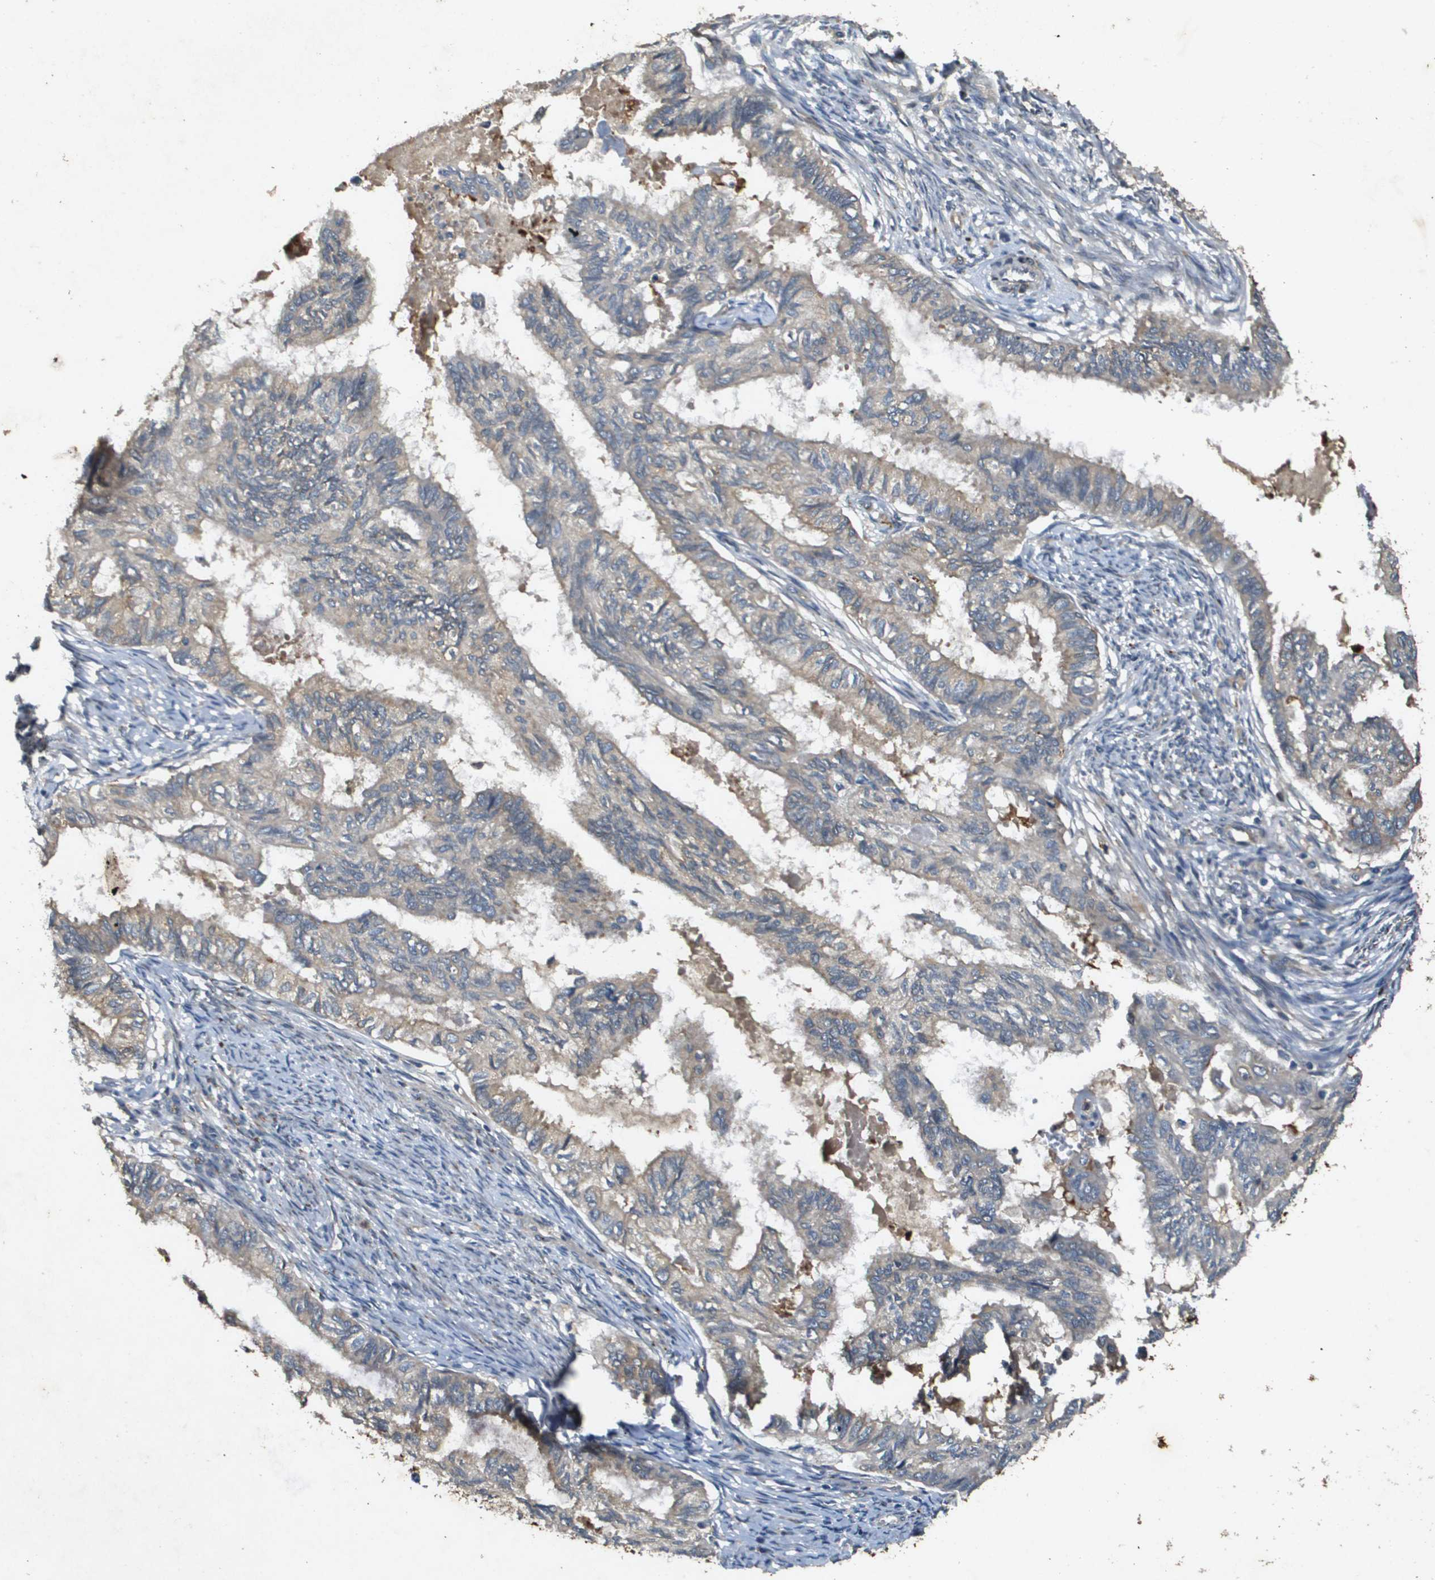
{"staining": {"intensity": "weak", "quantity": ">75%", "location": "cytoplasmic/membranous"}, "tissue": "cervical cancer", "cell_type": "Tumor cells", "image_type": "cancer", "snomed": [{"axis": "morphology", "description": "Normal tissue, NOS"}, {"axis": "morphology", "description": "Adenocarcinoma, NOS"}, {"axis": "topography", "description": "Cervix"}, {"axis": "topography", "description": "Endometrium"}], "caption": "IHC (DAB (3,3'-diaminobenzidine)) staining of human cervical cancer (adenocarcinoma) exhibits weak cytoplasmic/membranous protein expression in approximately >75% of tumor cells.", "gene": "PGAP3", "patient": {"sex": "female", "age": 86}}